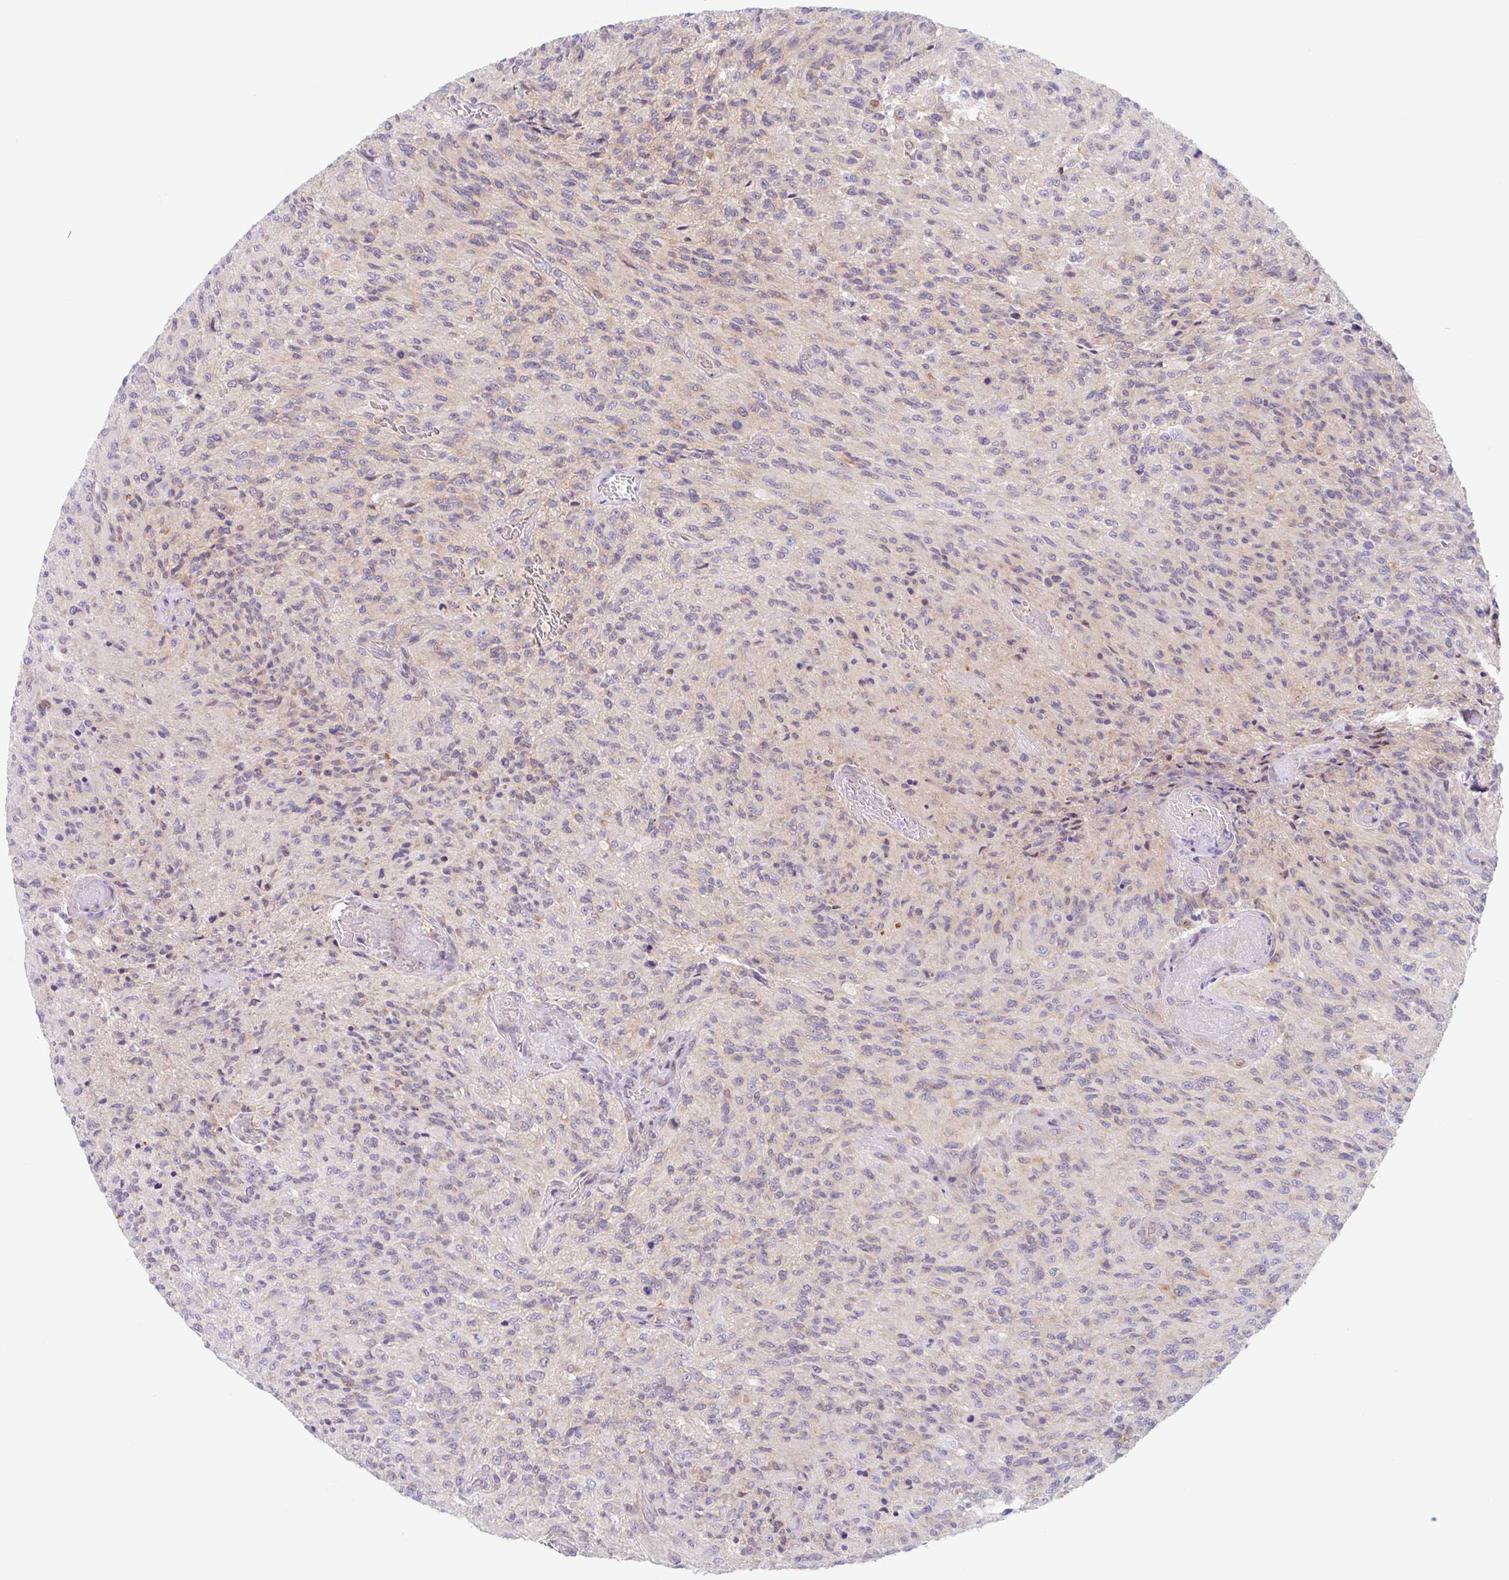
{"staining": {"intensity": "weak", "quantity": "25%-75%", "location": "cytoplasmic/membranous"}, "tissue": "glioma", "cell_type": "Tumor cells", "image_type": "cancer", "snomed": [{"axis": "morphology", "description": "Normal tissue, NOS"}, {"axis": "morphology", "description": "Glioma, malignant, High grade"}, {"axis": "topography", "description": "Cerebral cortex"}], "caption": "Glioma stained for a protein displays weak cytoplasmic/membranous positivity in tumor cells. The staining was performed using DAB, with brown indicating positive protein expression. Nuclei are stained blue with hematoxylin.", "gene": "TMEM86A", "patient": {"sex": "male", "age": 56}}